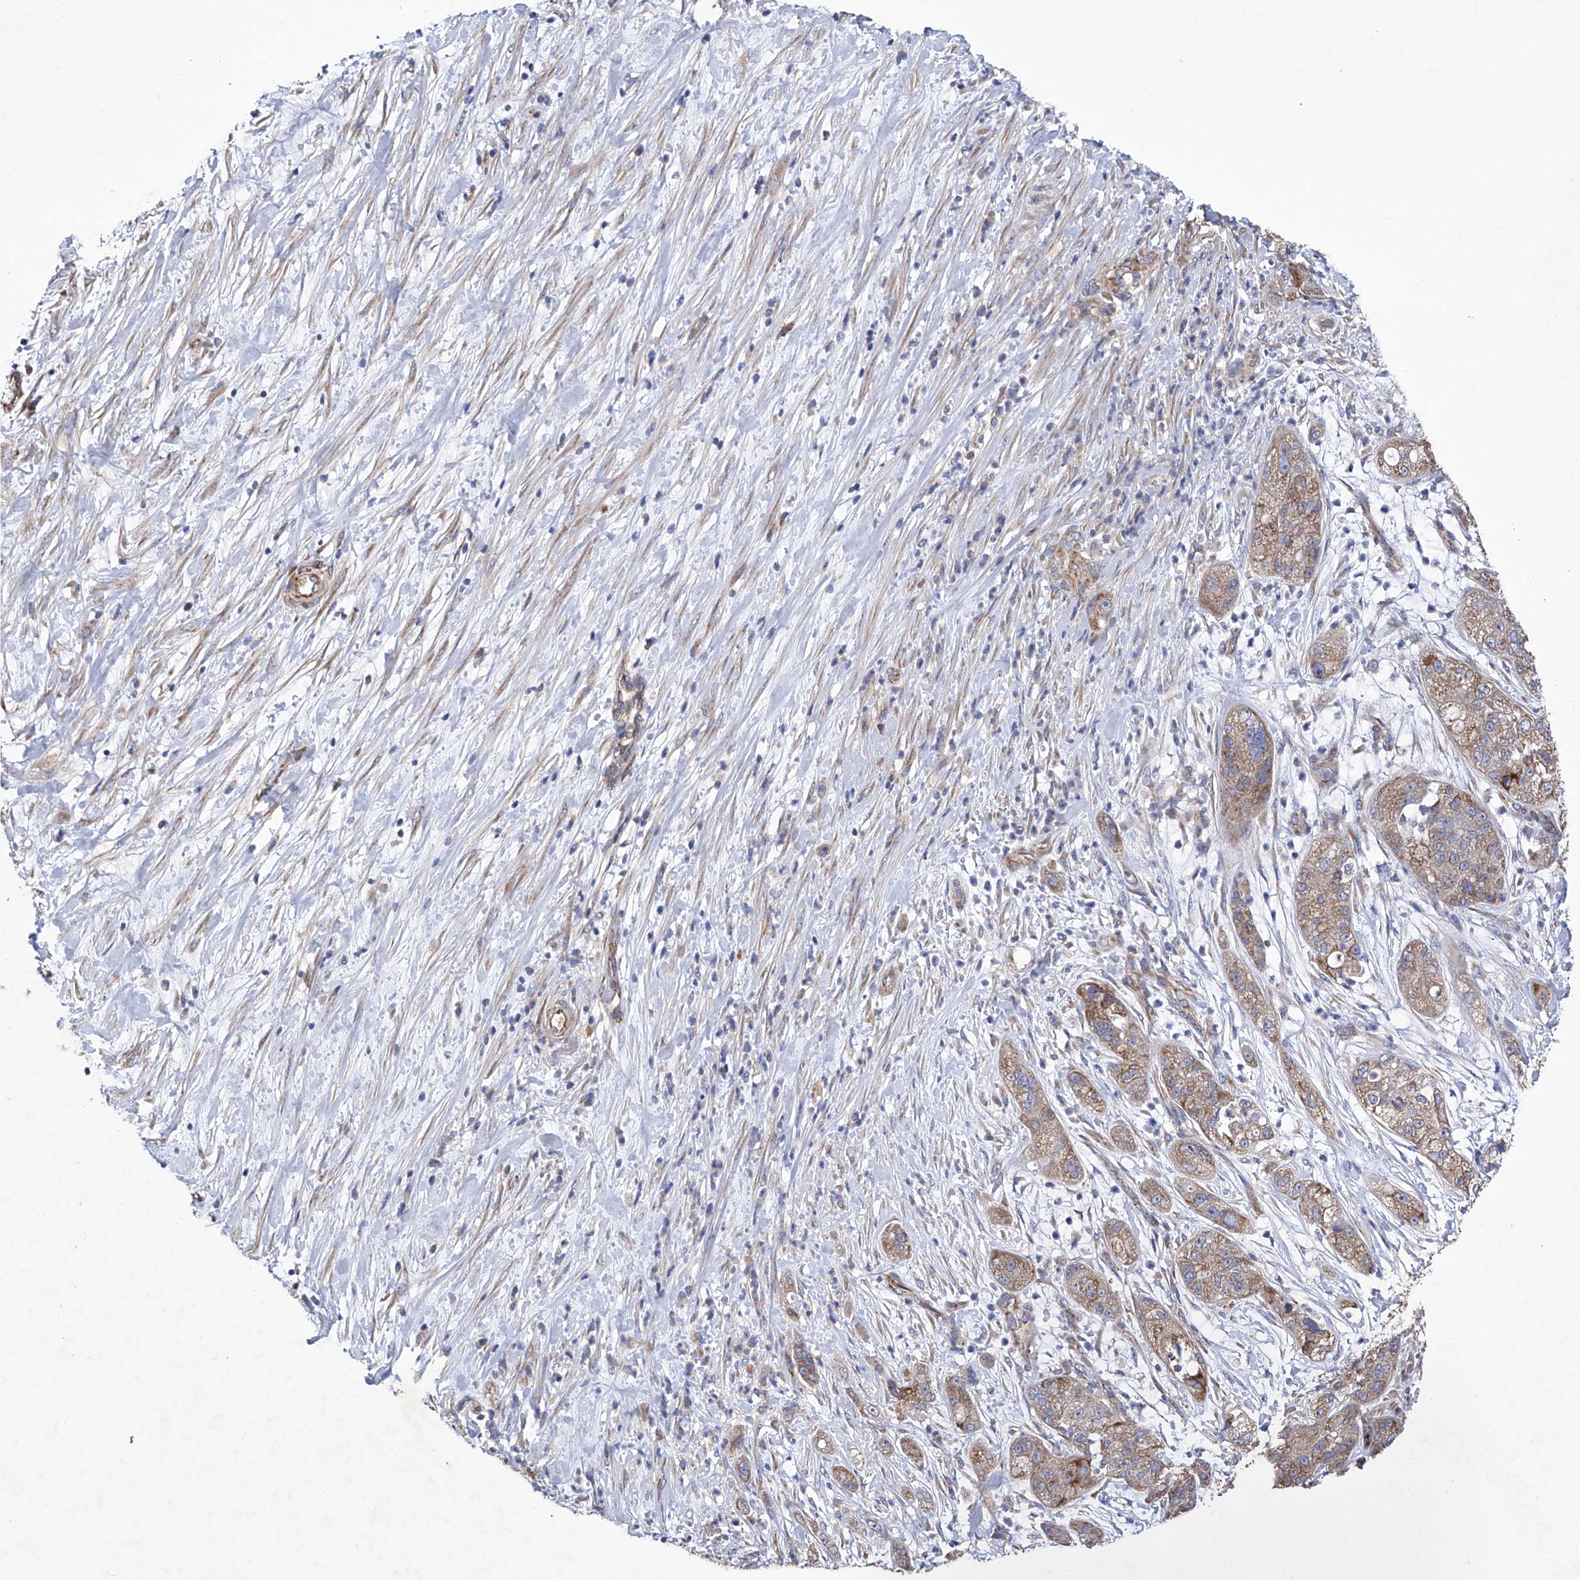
{"staining": {"intensity": "weak", "quantity": ">75%", "location": "cytoplasmic/membranous"}, "tissue": "pancreatic cancer", "cell_type": "Tumor cells", "image_type": "cancer", "snomed": [{"axis": "morphology", "description": "Adenocarcinoma, NOS"}, {"axis": "topography", "description": "Pancreas"}], "caption": "Immunohistochemical staining of pancreatic adenocarcinoma demonstrates weak cytoplasmic/membranous protein expression in approximately >75% of tumor cells. (brown staining indicates protein expression, while blue staining denotes nuclei).", "gene": "EFCAB2", "patient": {"sex": "female", "age": 78}}